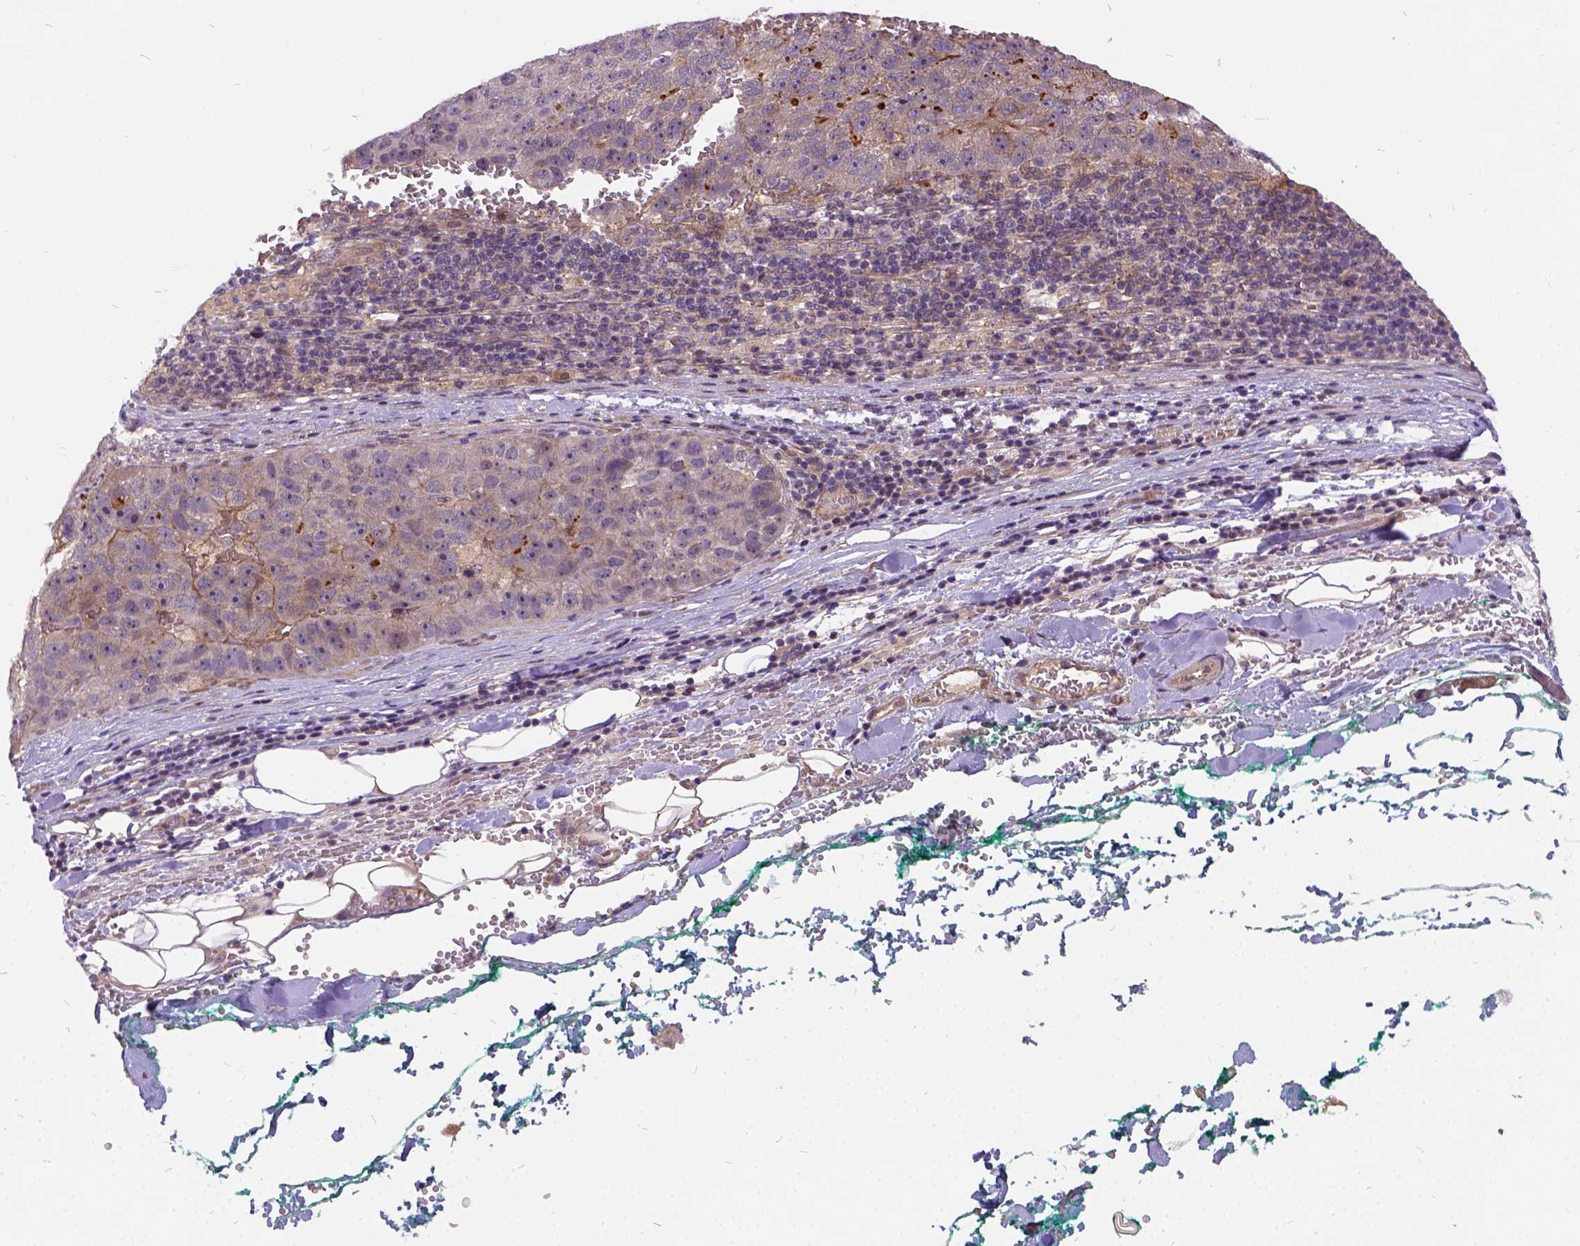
{"staining": {"intensity": "negative", "quantity": "none", "location": "none"}, "tissue": "pancreatic cancer", "cell_type": "Tumor cells", "image_type": "cancer", "snomed": [{"axis": "morphology", "description": "Adenocarcinoma, NOS"}, {"axis": "topography", "description": "Pancreas"}], "caption": "An image of pancreatic cancer stained for a protein displays no brown staining in tumor cells.", "gene": "ILRUN", "patient": {"sex": "female", "age": 61}}